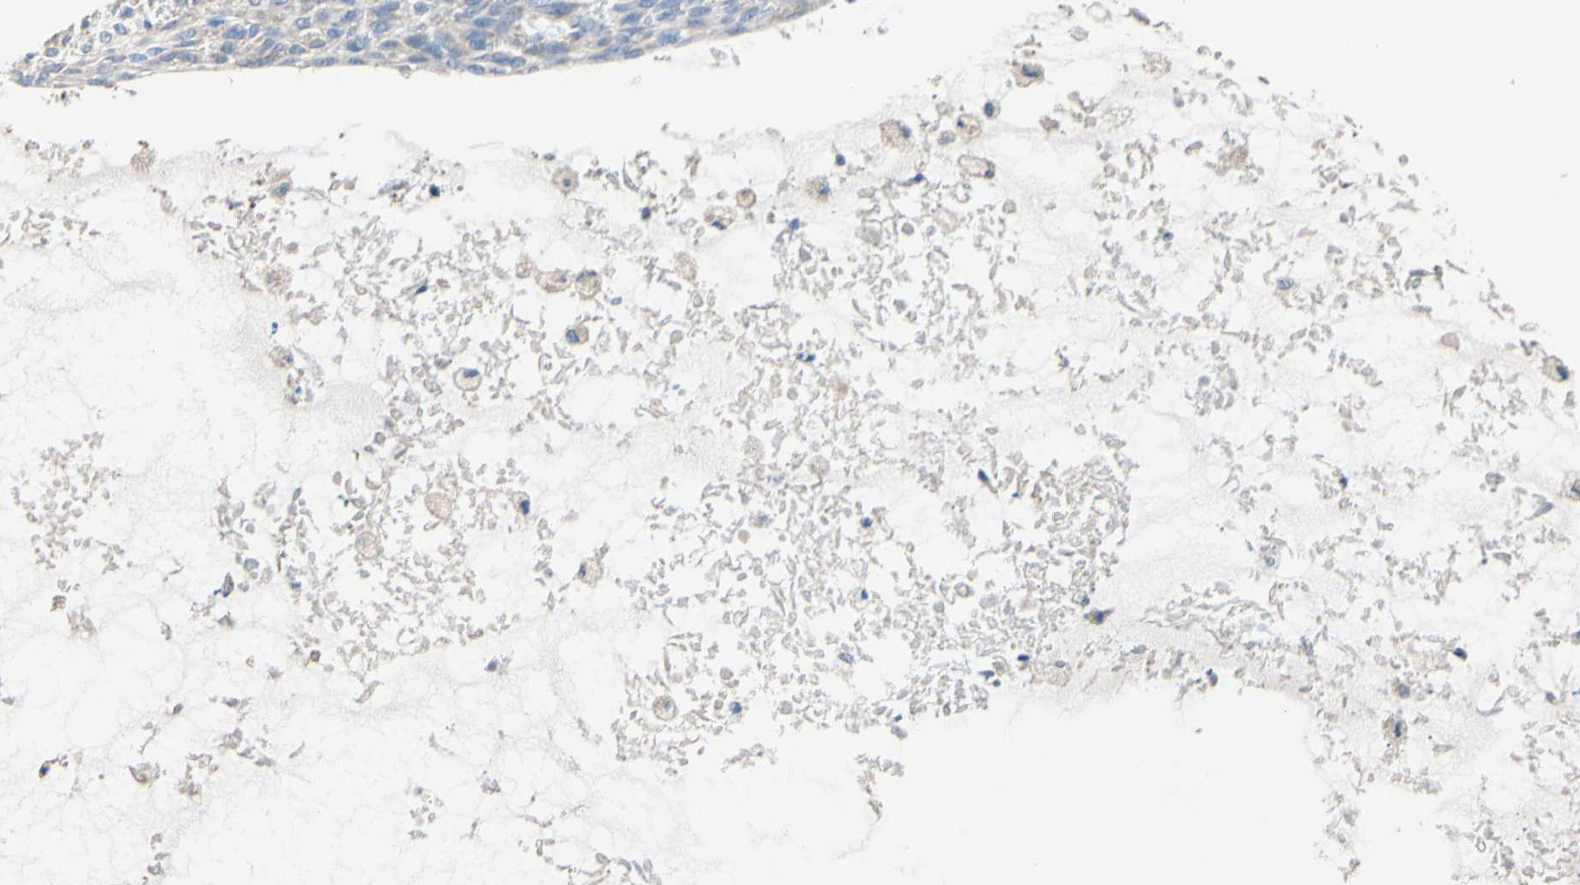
{"staining": {"intensity": "weak", "quantity": "<25%", "location": "cytoplasmic/membranous"}, "tissue": "skin cancer", "cell_type": "Tumor cells", "image_type": "cancer", "snomed": [{"axis": "morphology", "description": "Basal cell carcinoma"}, {"axis": "topography", "description": "Skin"}], "caption": "Tumor cells show no significant staining in basal cell carcinoma (skin).", "gene": "ALDH1A2", "patient": {"sex": "male", "age": 87}}